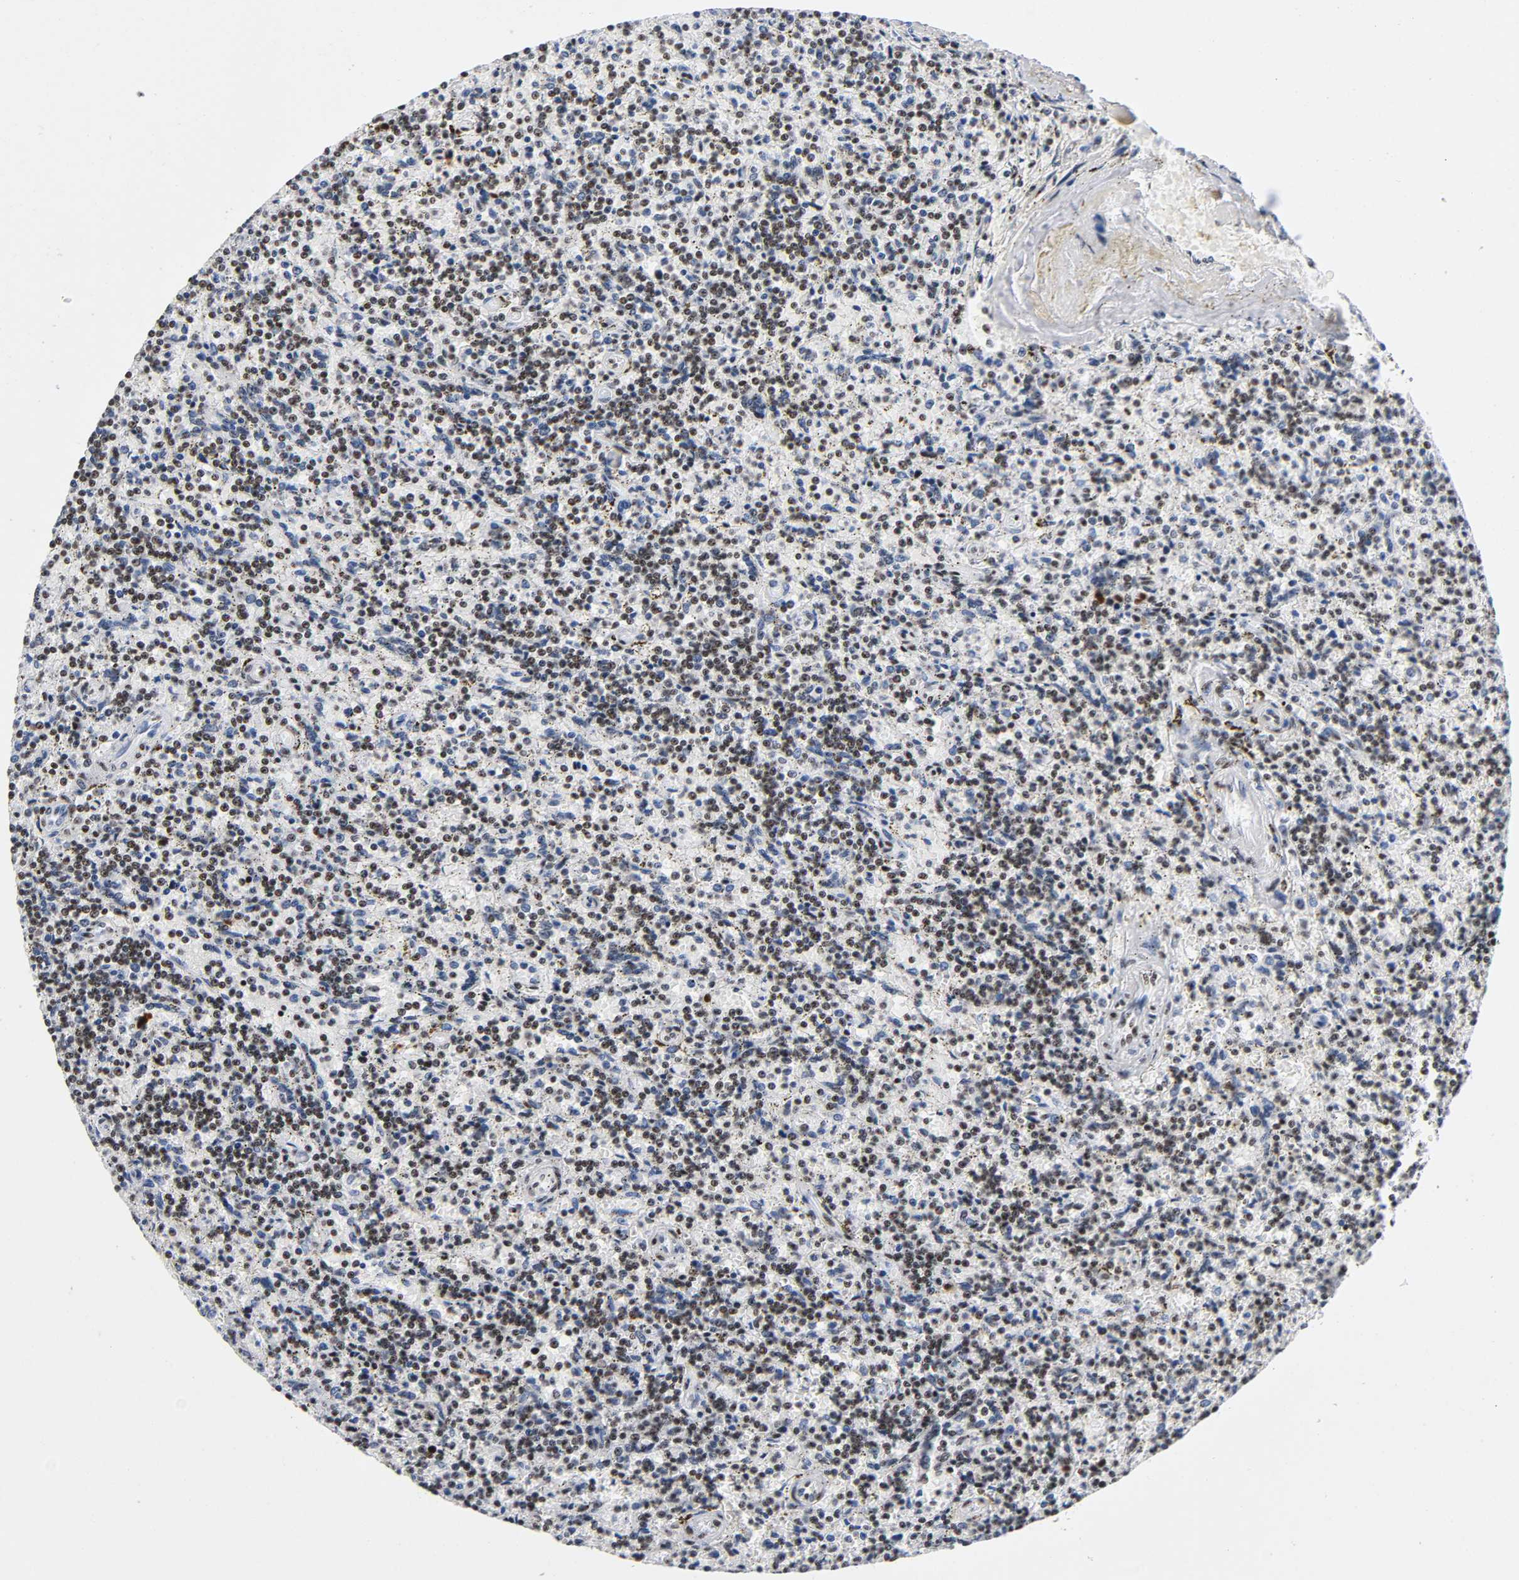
{"staining": {"intensity": "moderate", "quantity": "25%-75%", "location": "nuclear"}, "tissue": "lymphoma", "cell_type": "Tumor cells", "image_type": "cancer", "snomed": [{"axis": "morphology", "description": "Malignant lymphoma, non-Hodgkin's type, Low grade"}, {"axis": "topography", "description": "Spleen"}], "caption": "Protein expression analysis of human lymphoma reveals moderate nuclear positivity in approximately 25%-75% of tumor cells.", "gene": "UBTF", "patient": {"sex": "male", "age": 73}}